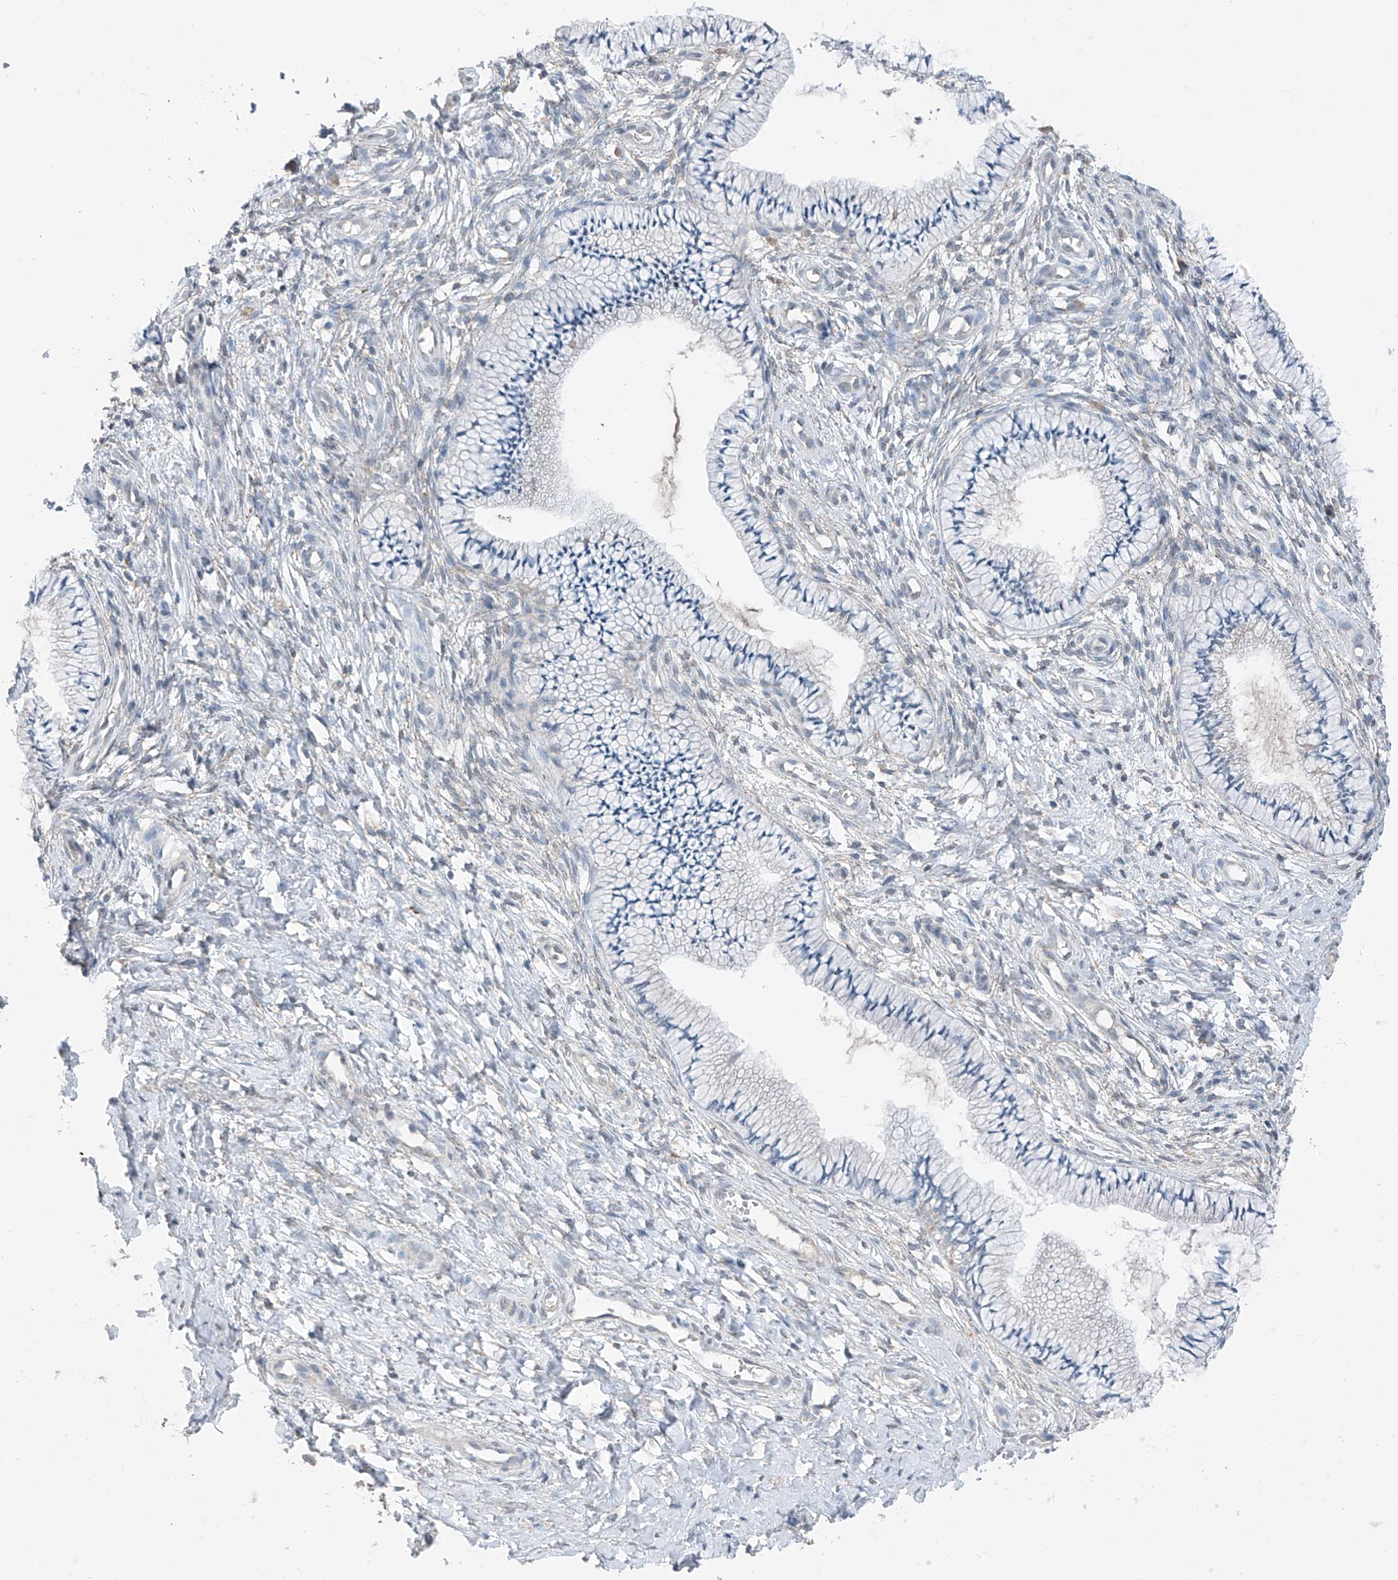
{"staining": {"intensity": "negative", "quantity": "none", "location": "none"}, "tissue": "cervix", "cell_type": "Glandular cells", "image_type": "normal", "snomed": [{"axis": "morphology", "description": "Normal tissue, NOS"}, {"axis": "topography", "description": "Cervix"}], "caption": "IHC photomicrograph of benign cervix: human cervix stained with DAB reveals no significant protein staining in glandular cells.", "gene": "RPL4", "patient": {"sex": "female", "age": 36}}